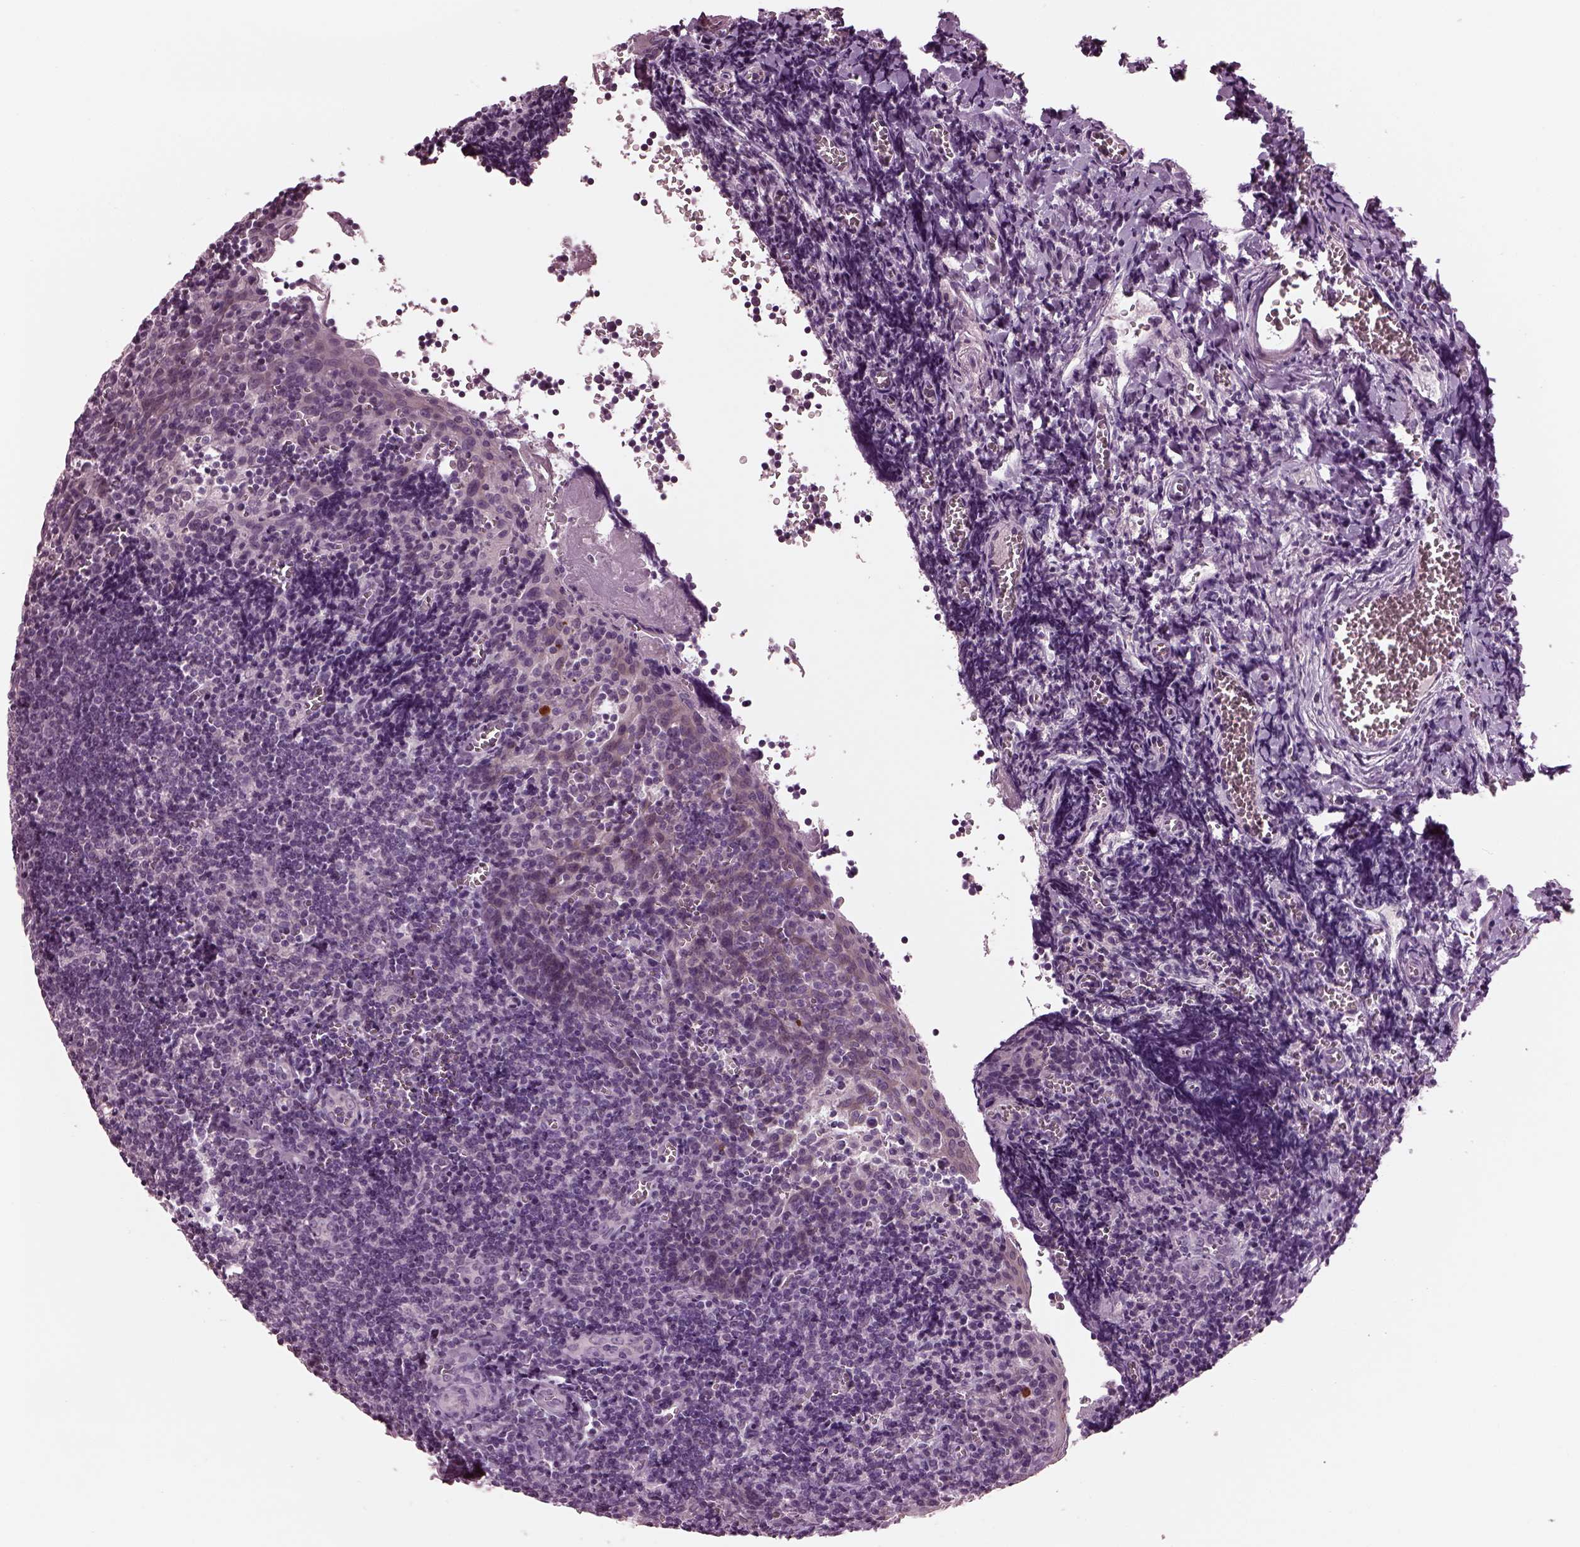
{"staining": {"intensity": "negative", "quantity": "none", "location": "none"}, "tissue": "tonsil", "cell_type": "Germinal center cells", "image_type": "normal", "snomed": [{"axis": "morphology", "description": "Normal tissue, NOS"}, {"axis": "morphology", "description": "Inflammation, NOS"}, {"axis": "topography", "description": "Tonsil"}], "caption": "This is an immunohistochemistry (IHC) image of normal human tonsil. There is no expression in germinal center cells.", "gene": "MIB2", "patient": {"sex": "female", "age": 31}}